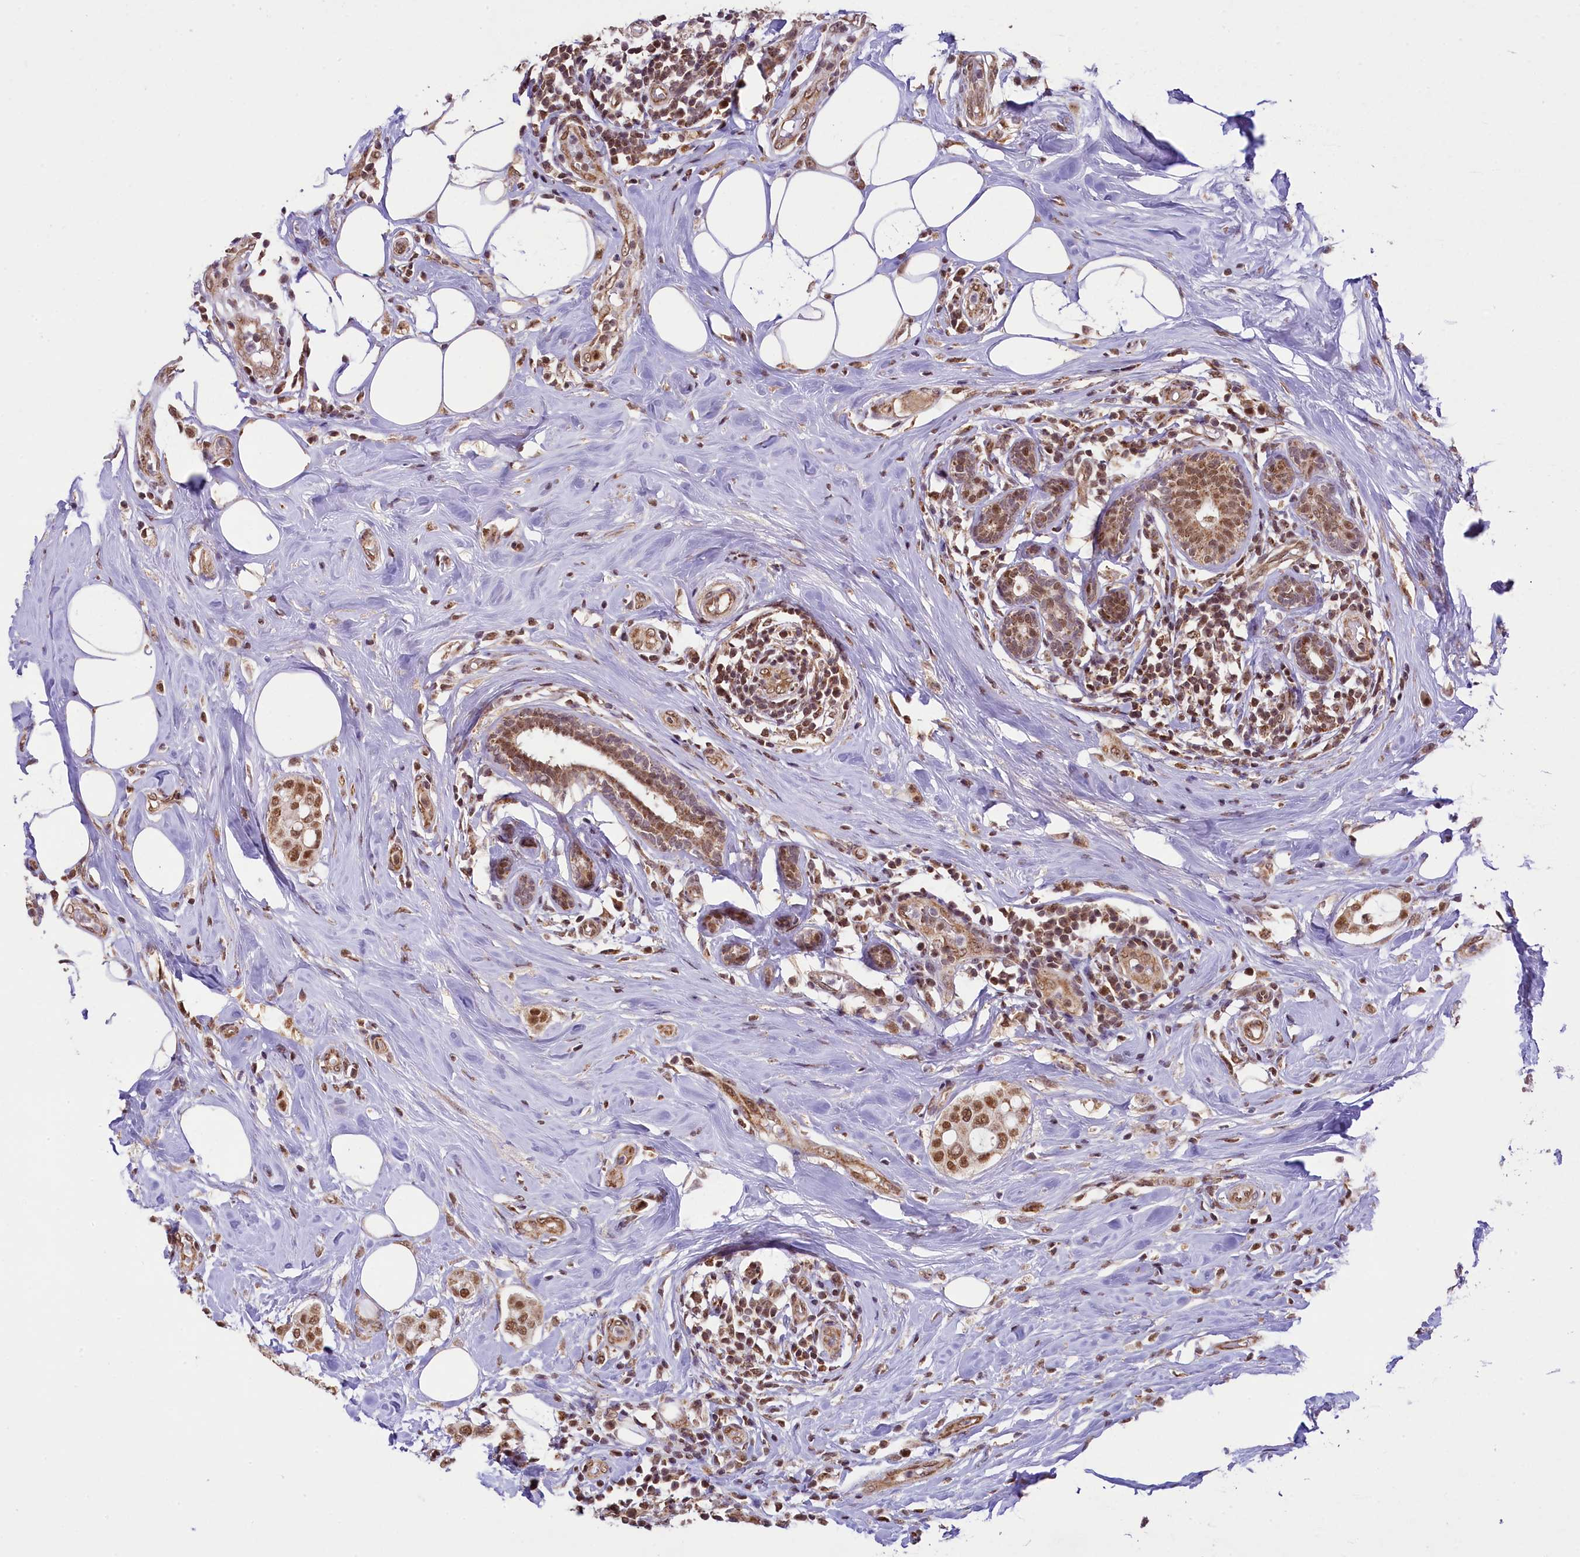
{"staining": {"intensity": "moderate", "quantity": ">75%", "location": "nuclear"}, "tissue": "breast cancer", "cell_type": "Tumor cells", "image_type": "cancer", "snomed": [{"axis": "morphology", "description": "Lobular carcinoma"}, {"axis": "topography", "description": "Breast"}], "caption": "There is medium levels of moderate nuclear staining in tumor cells of breast cancer (lobular carcinoma), as demonstrated by immunohistochemical staining (brown color).", "gene": "PAF1", "patient": {"sex": "female", "age": 51}}